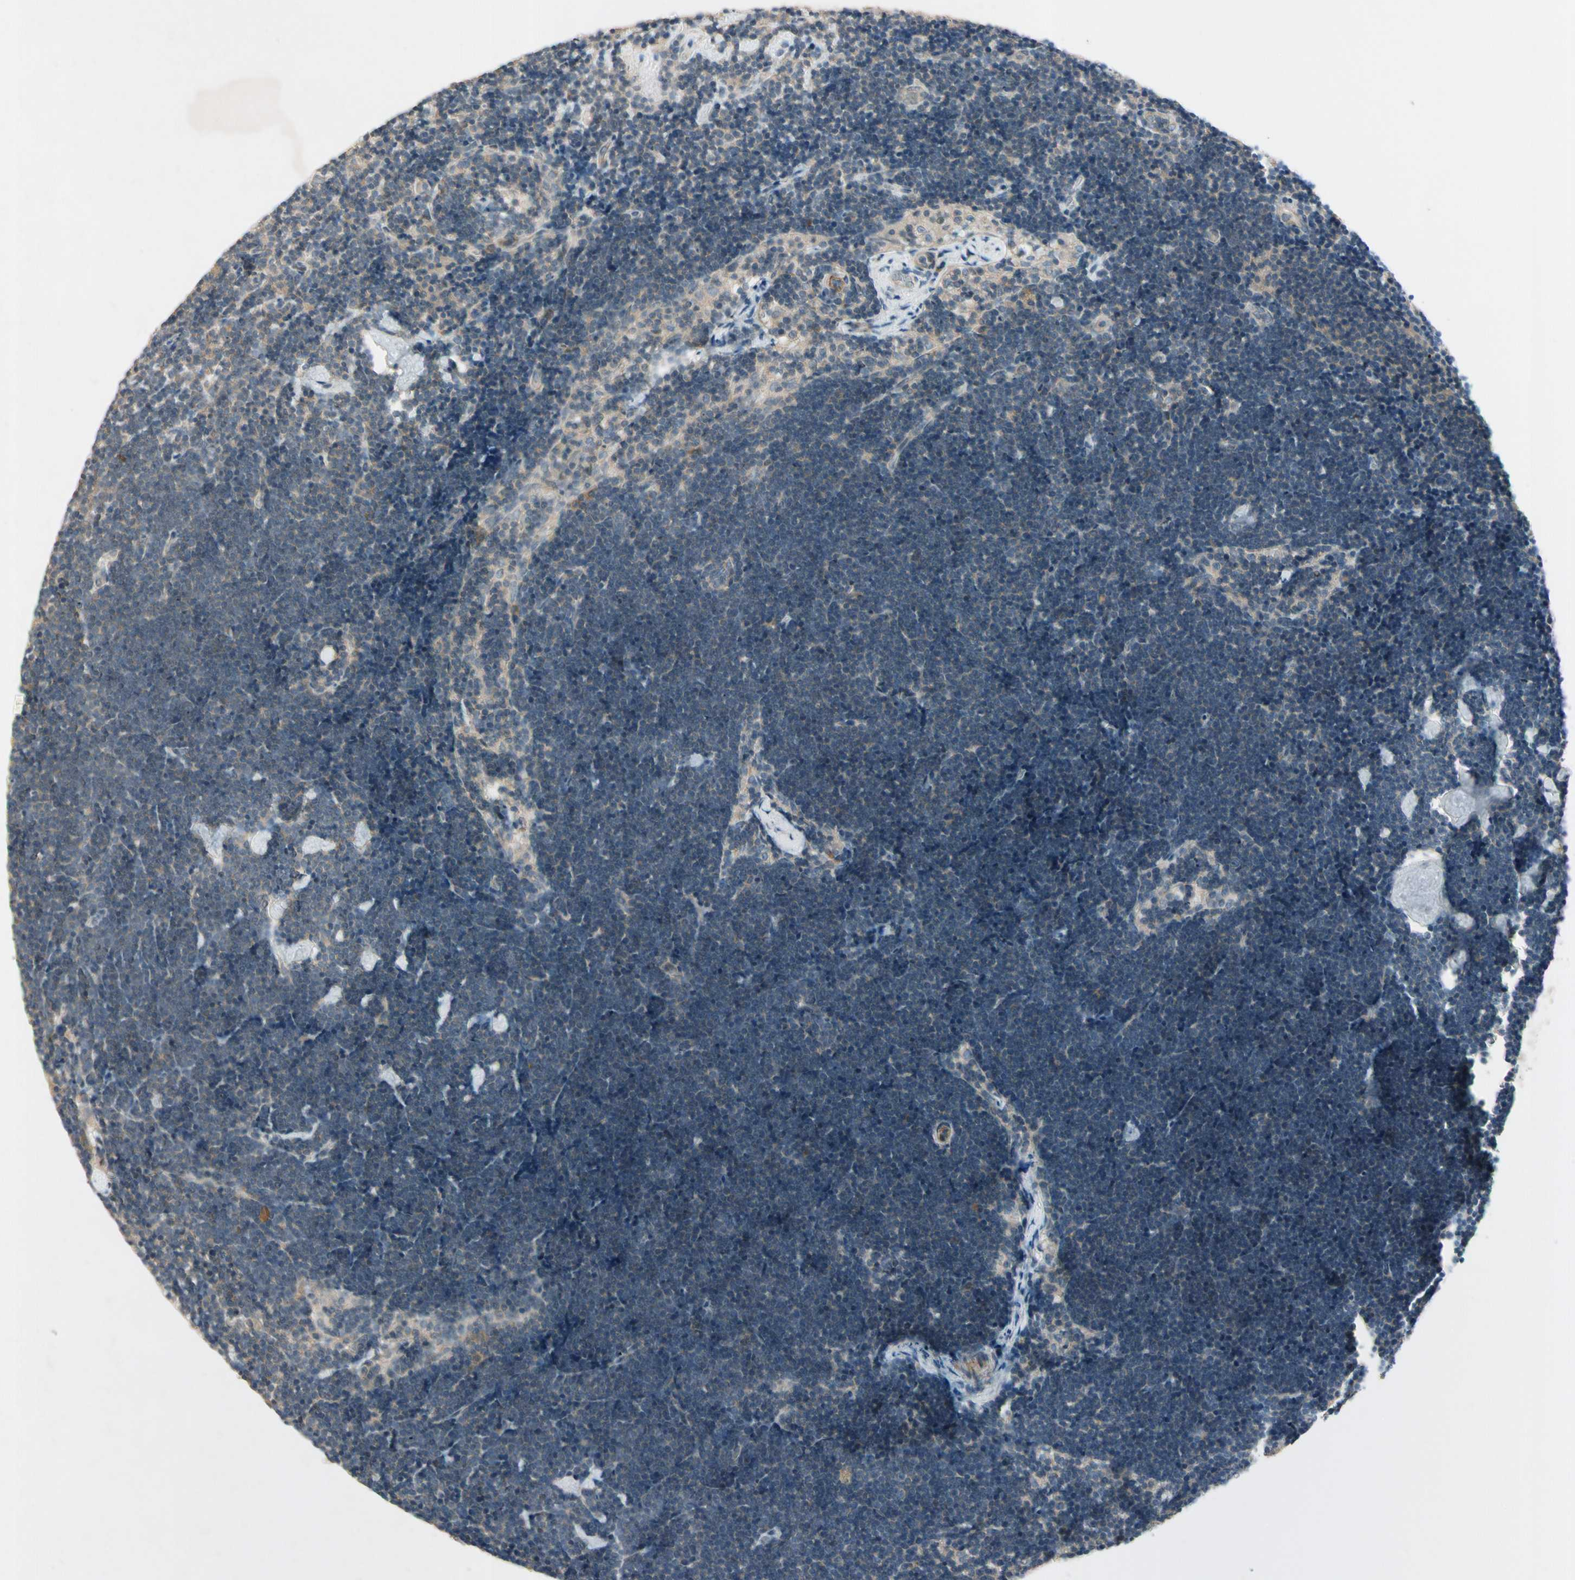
{"staining": {"intensity": "weak", "quantity": ">75%", "location": "cytoplasmic/membranous"}, "tissue": "lymph node", "cell_type": "Germinal center cells", "image_type": "normal", "snomed": [{"axis": "morphology", "description": "Normal tissue, NOS"}, {"axis": "topography", "description": "Lymph node"}], "caption": "Lymph node stained for a protein (brown) shows weak cytoplasmic/membranous positive positivity in about >75% of germinal center cells.", "gene": "PPP3CB", "patient": {"sex": "male", "age": 63}}